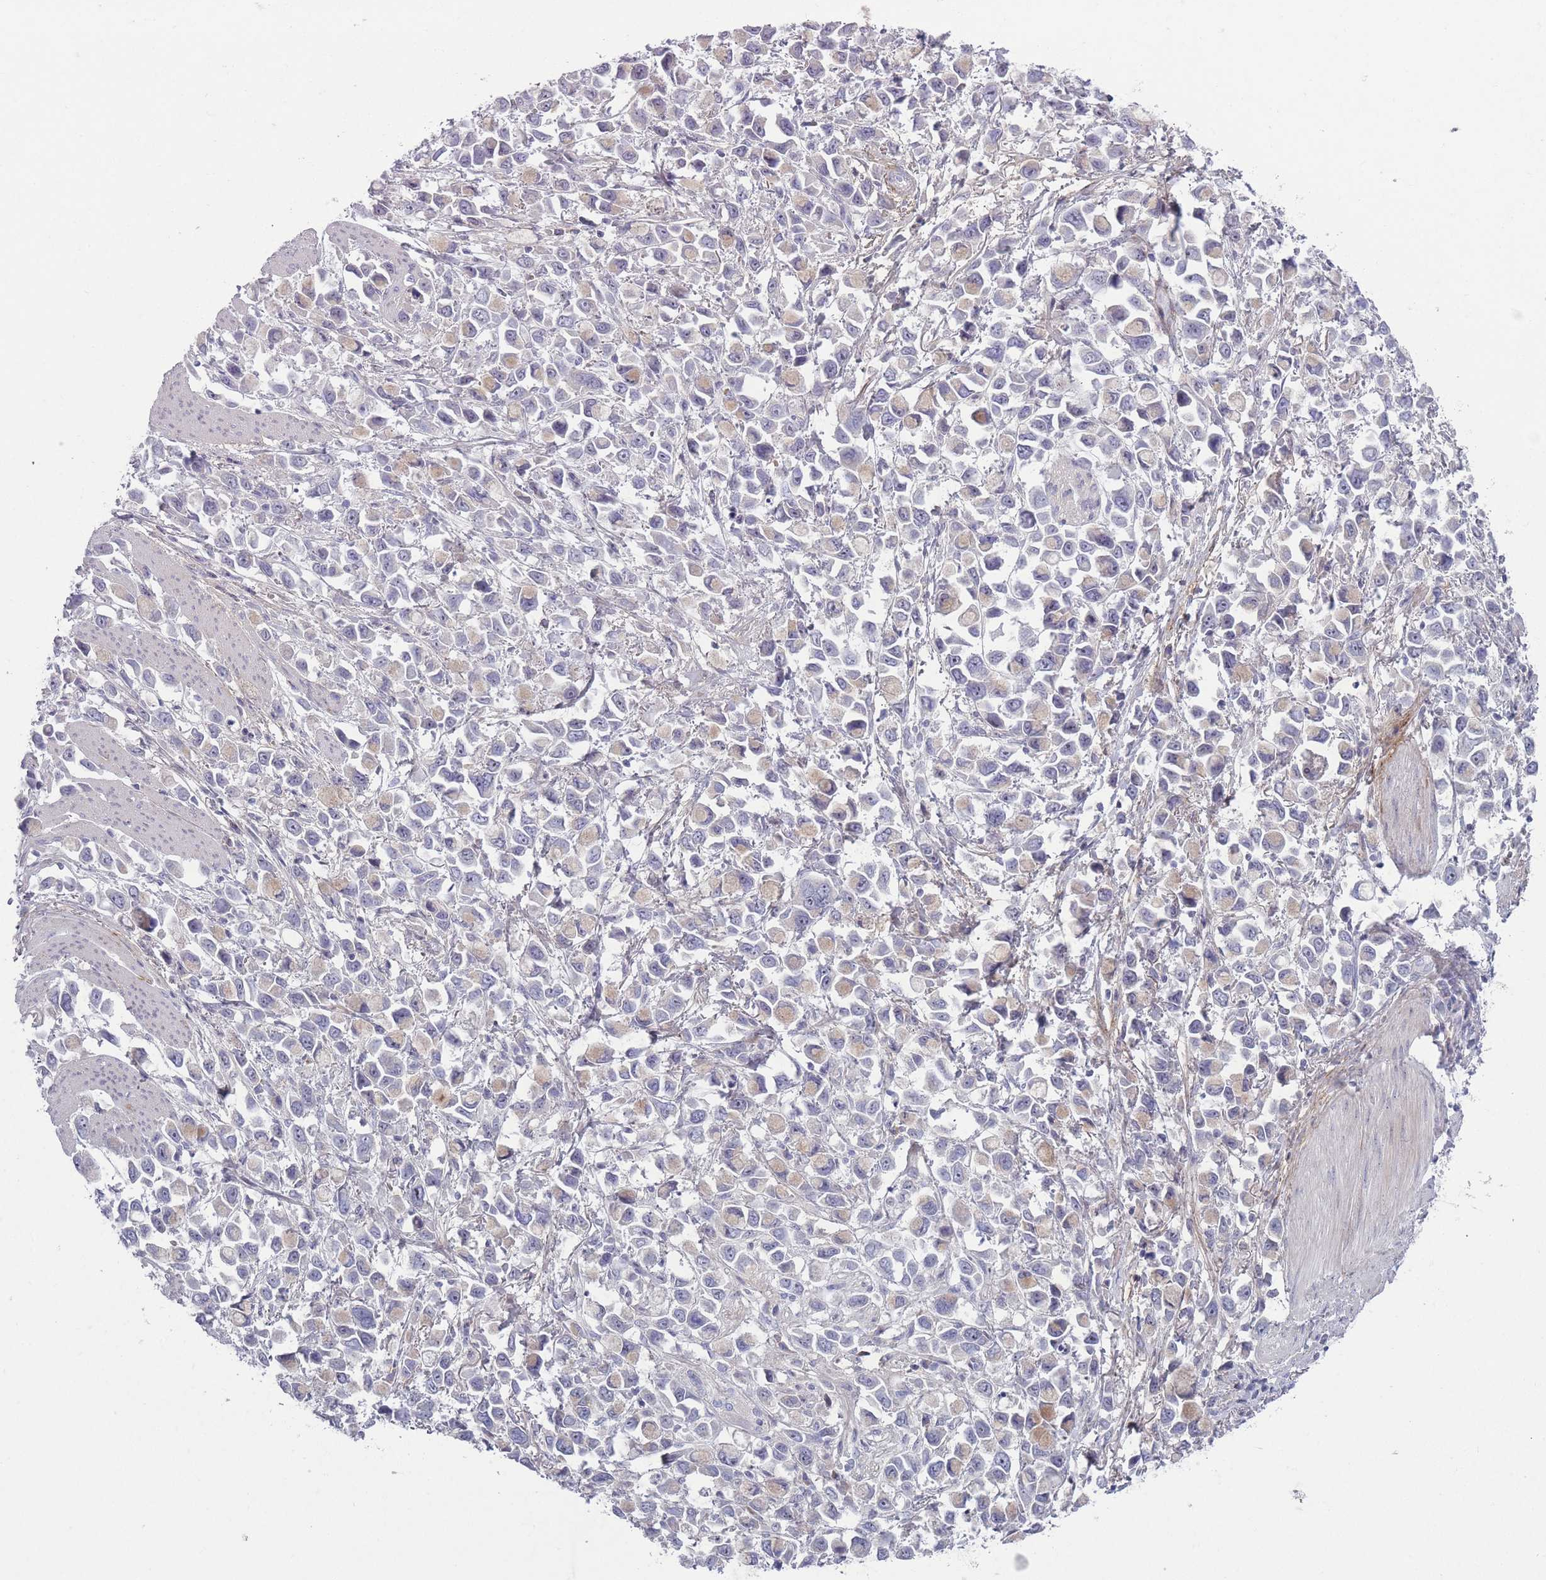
{"staining": {"intensity": "negative", "quantity": "none", "location": "none"}, "tissue": "stomach cancer", "cell_type": "Tumor cells", "image_type": "cancer", "snomed": [{"axis": "morphology", "description": "Adenocarcinoma, NOS"}, {"axis": "topography", "description": "Stomach"}], "caption": "Tumor cells are negative for protein expression in human adenocarcinoma (stomach).", "gene": "PAIP2B", "patient": {"sex": "female", "age": 81}}